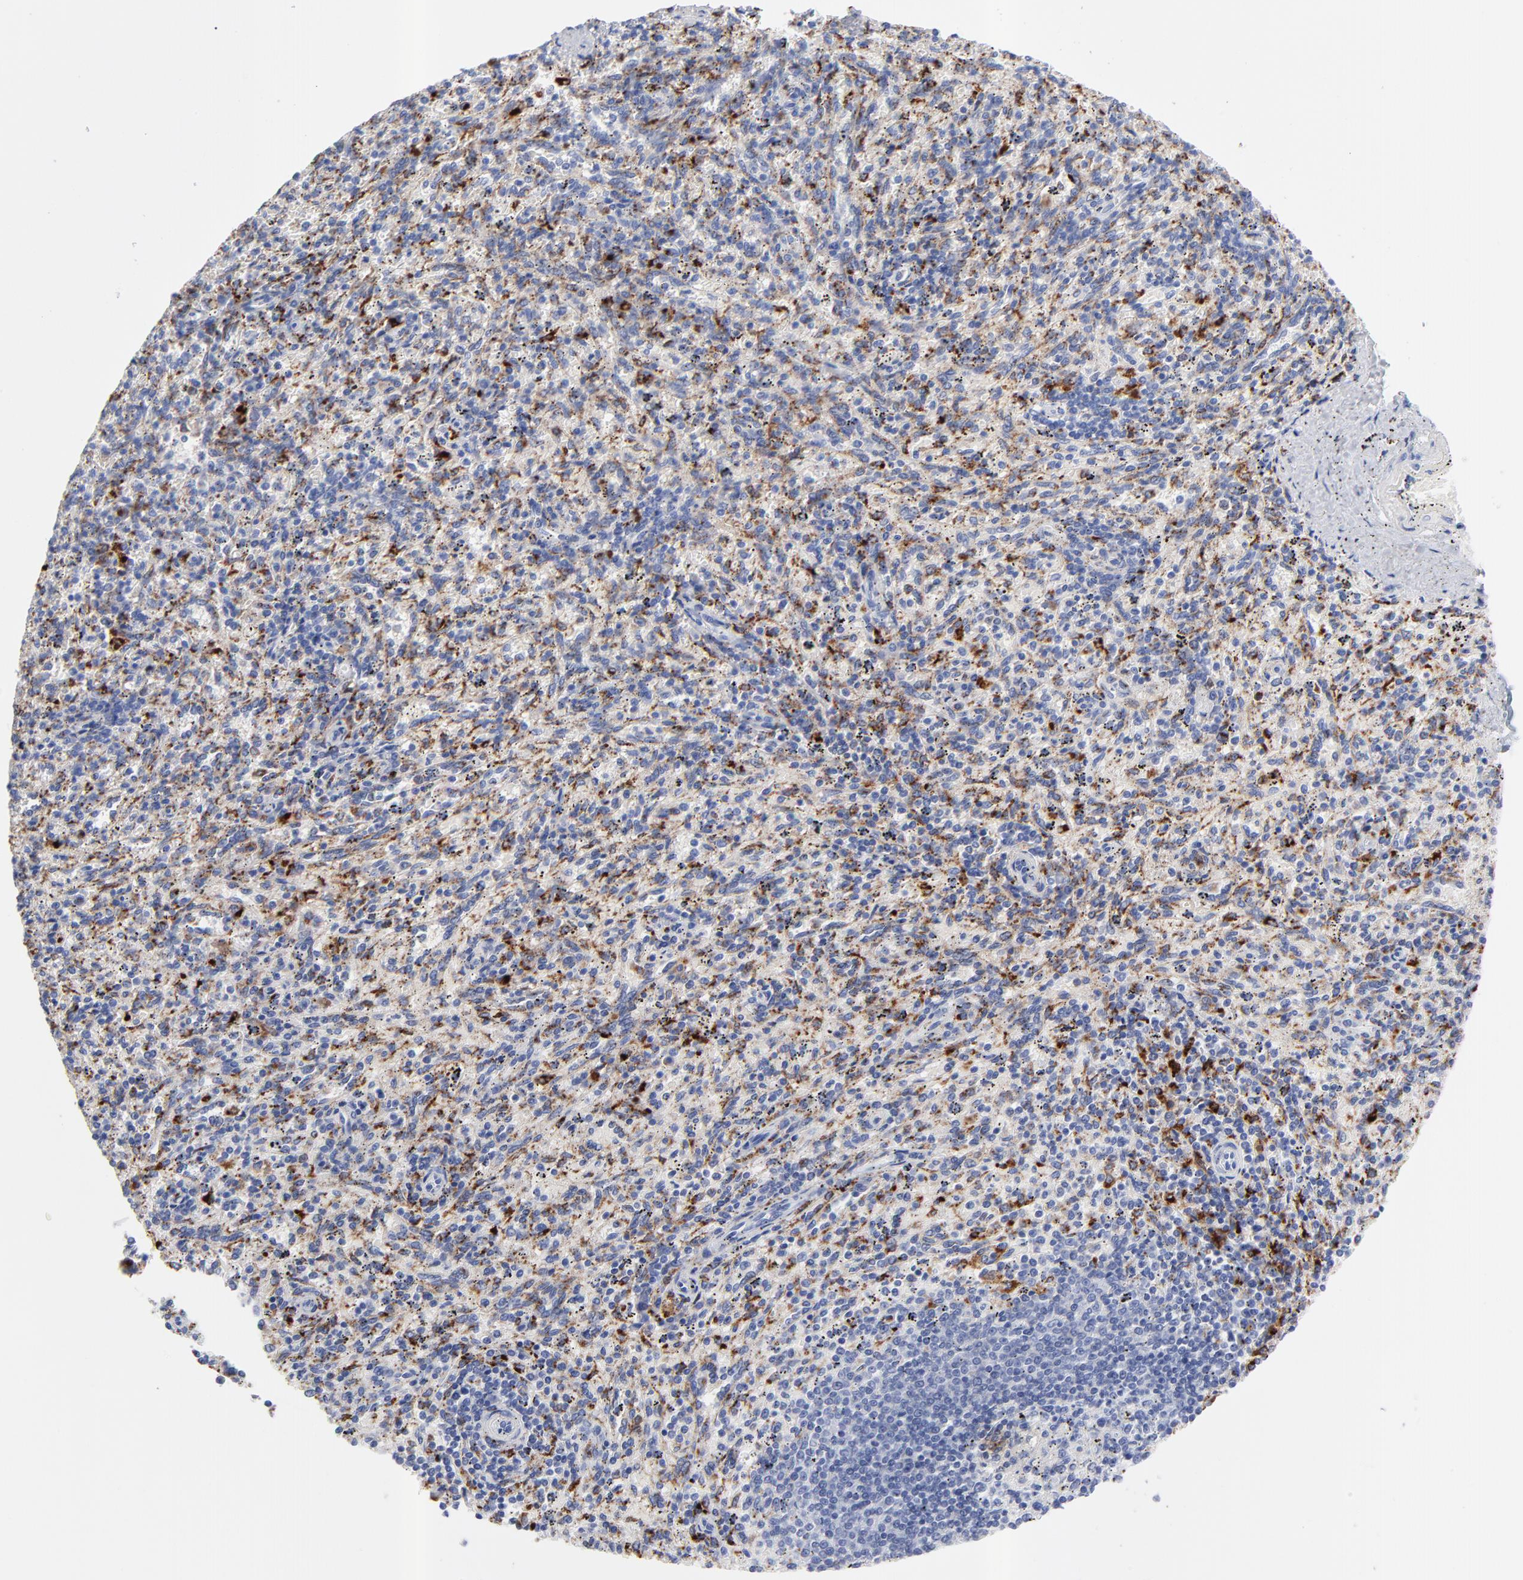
{"staining": {"intensity": "strong", "quantity": "25%-75%", "location": "cytoplasmic/membranous"}, "tissue": "spleen", "cell_type": "Cells in red pulp", "image_type": "normal", "snomed": [{"axis": "morphology", "description": "Normal tissue, NOS"}, {"axis": "topography", "description": "Spleen"}], "caption": "Immunohistochemistry (IHC) of normal human spleen demonstrates high levels of strong cytoplasmic/membranous positivity in approximately 25%-75% of cells in red pulp.", "gene": "CPVL", "patient": {"sex": "female", "age": 10}}